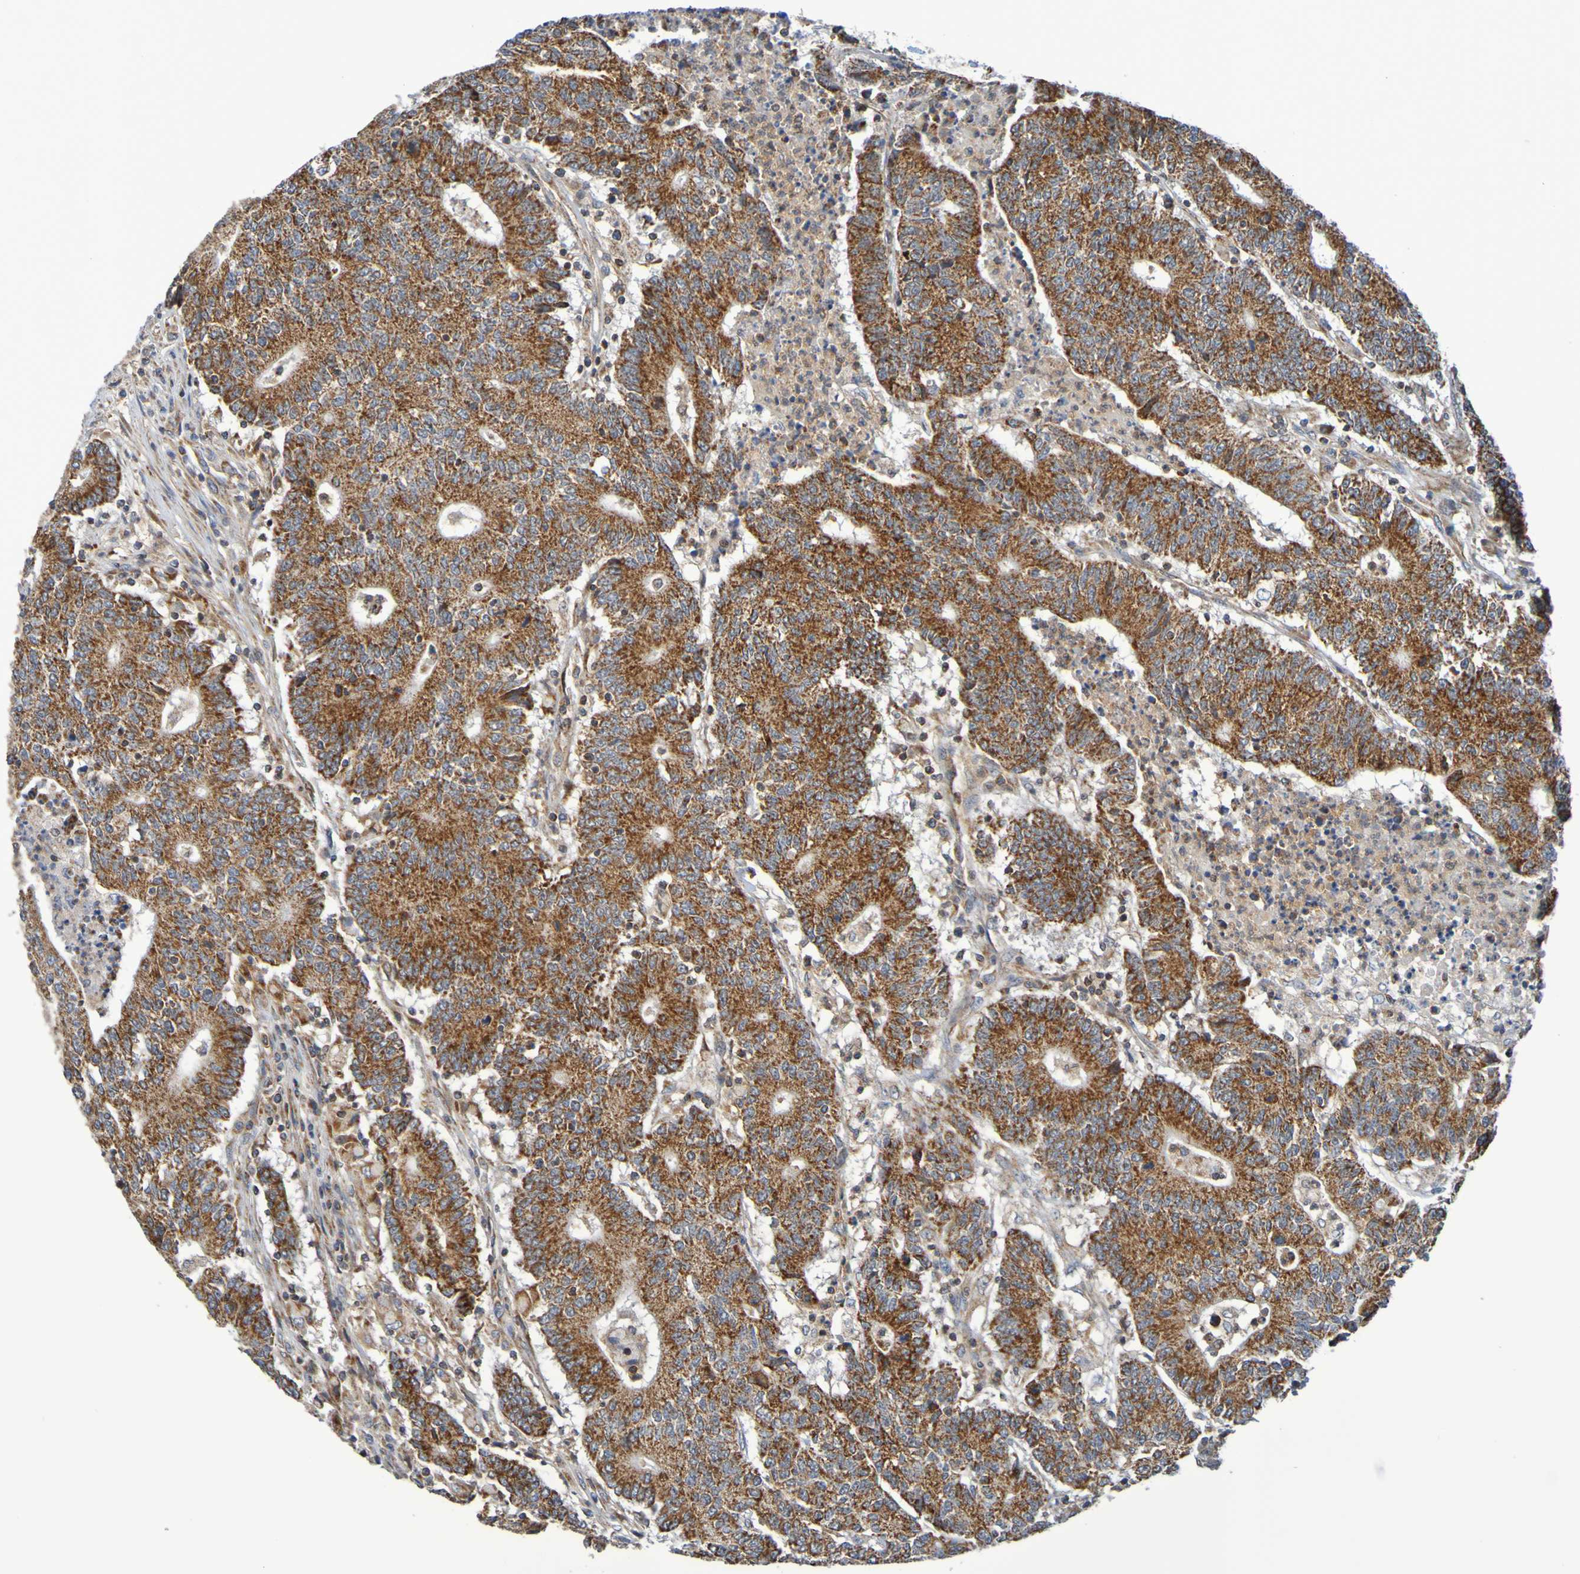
{"staining": {"intensity": "strong", "quantity": ">75%", "location": "cytoplasmic/membranous"}, "tissue": "colorectal cancer", "cell_type": "Tumor cells", "image_type": "cancer", "snomed": [{"axis": "morphology", "description": "Normal tissue, NOS"}, {"axis": "morphology", "description": "Adenocarcinoma, NOS"}, {"axis": "topography", "description": "Colon"}], "caption": "Adenocarcinoma (colorectal) stained with a protein marker displays strong staining in tumor cells.", "gene": "CCDC51", "patient": {"sex": "female", "age": 75}}